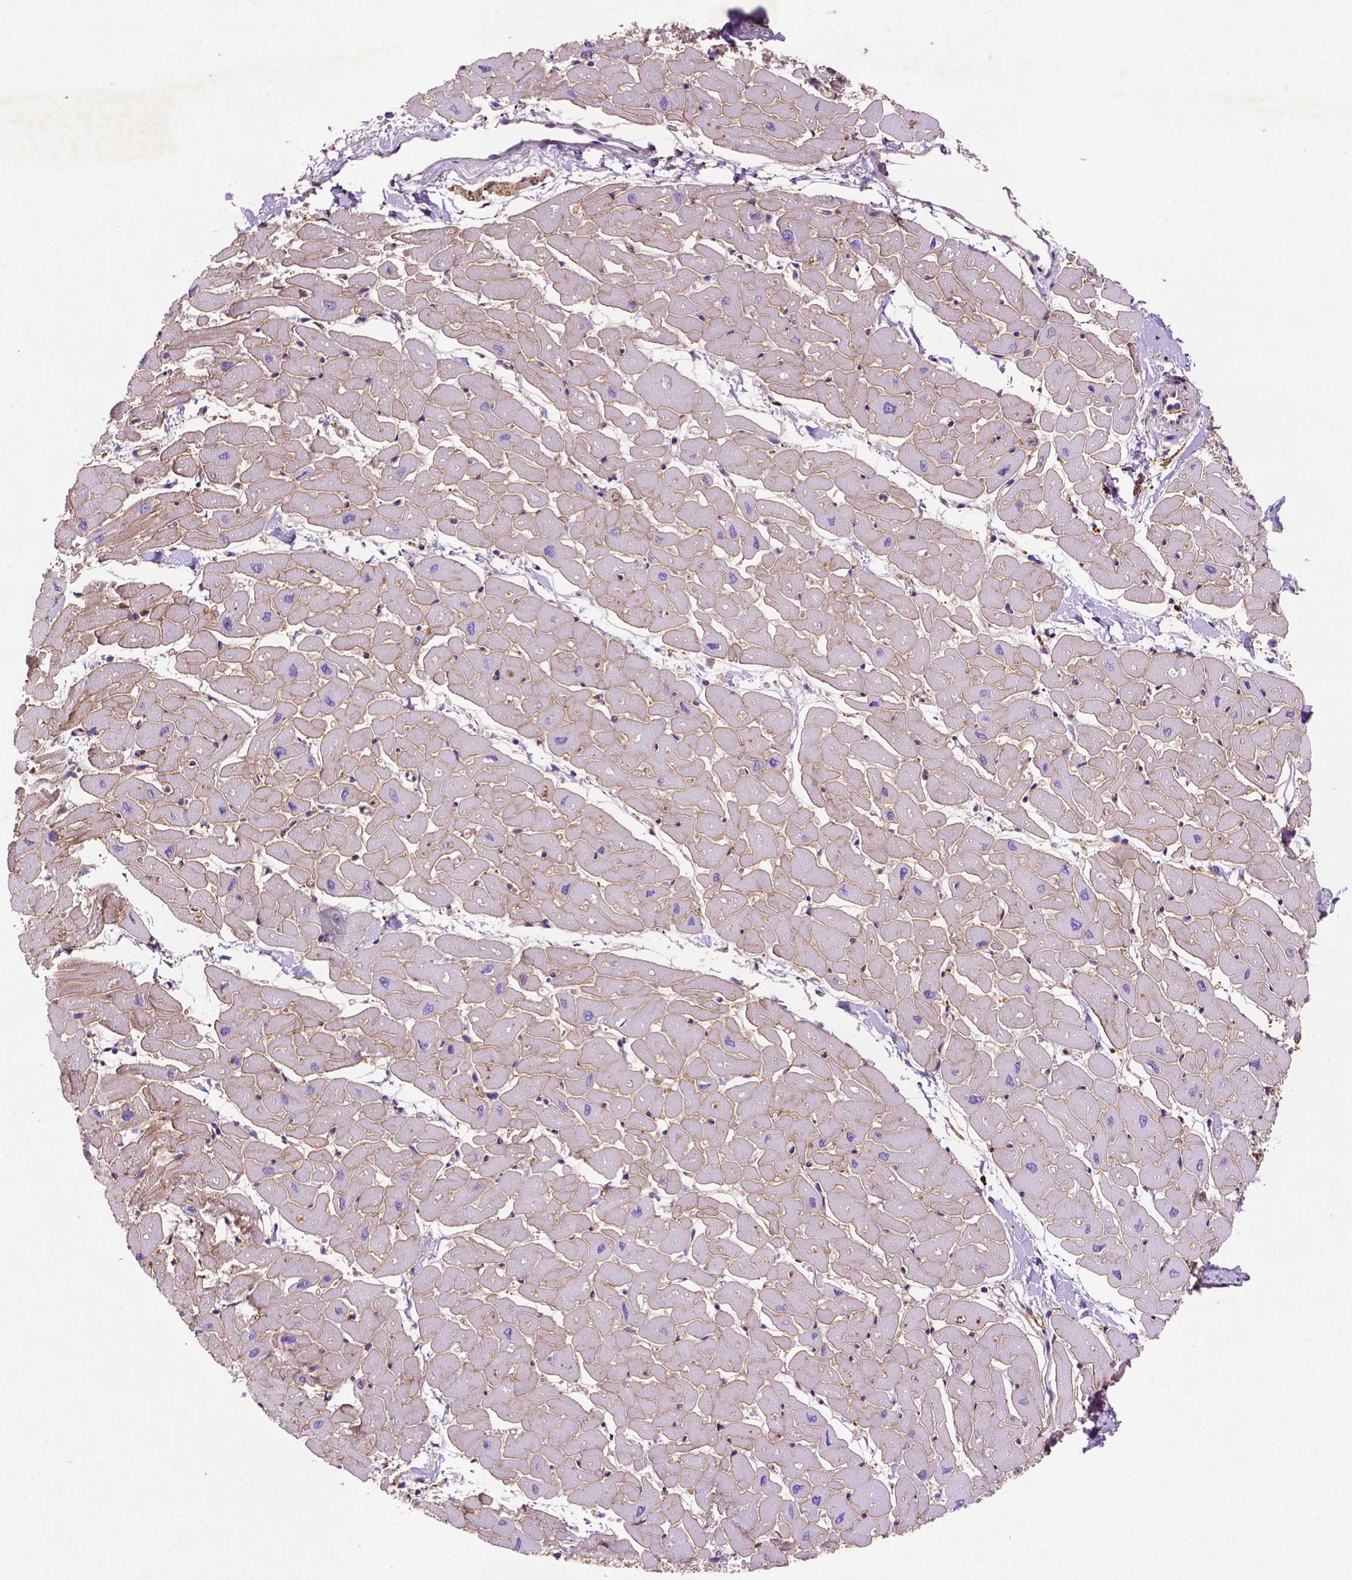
{"staining": {"intensity": "weak", "quantity": "25%-75%", "location": "cytoplasmic/membranous"}, "tissue": "heart muscle", "cell_type": "Cardiomyocytes", "image_type": "normal", "snomed": [{"axis": "morphology", "description": "Normal tissue, NOS"}, {"axis": "topography", "description": "Heart"}], "caption": "This micrograph displays unremarkable heart muscle stained with IHC to label a protein in brown. The cytoplasmic/membranous of cardiomyocytes show weak positivity for the protein. Nuclei are counter-stained blue.", "gene": "GDPD5", "patient": {"sex": "male", "age": 57}}